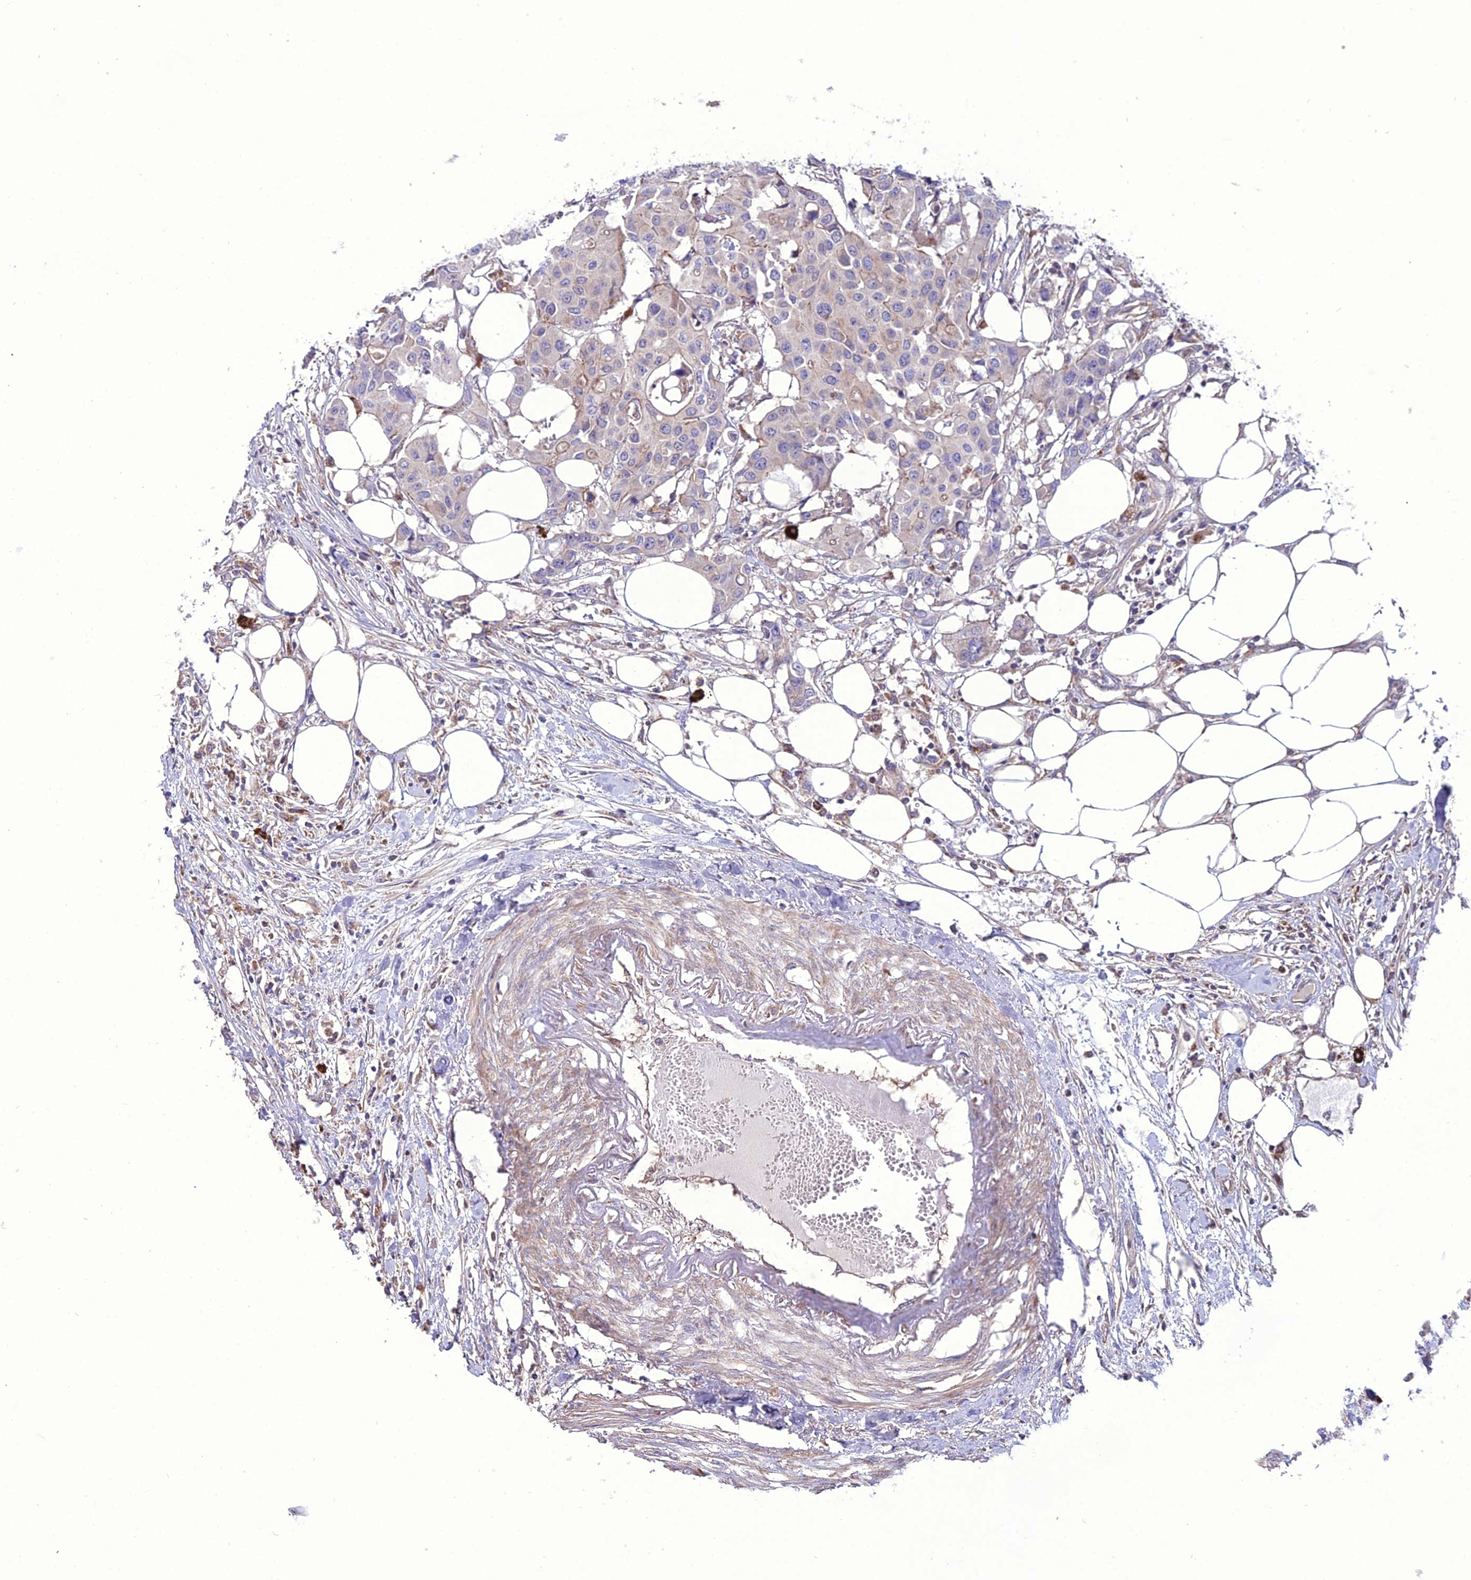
{"staining": {"intensity": "weak", "quantity": "<25%", "location": "cytoplasmic/membranous"}, "tissue": "colorectal cancer", "cell_type": "Tumor cells", "image_type": "cancer", "snomed": [{"axis": "morphology", "description": "Adenocarcinoma, NOS"}, {"axis": "topography", "description": "Colon"}], "caption": "Immunohistochemistry (IHC) photomicrograph of colorectal cancer stained for a protein (brown), which shows no expression in tumor cells.", "gene": "PPIL3", "patient": {"sex": "male", "age": 77}}